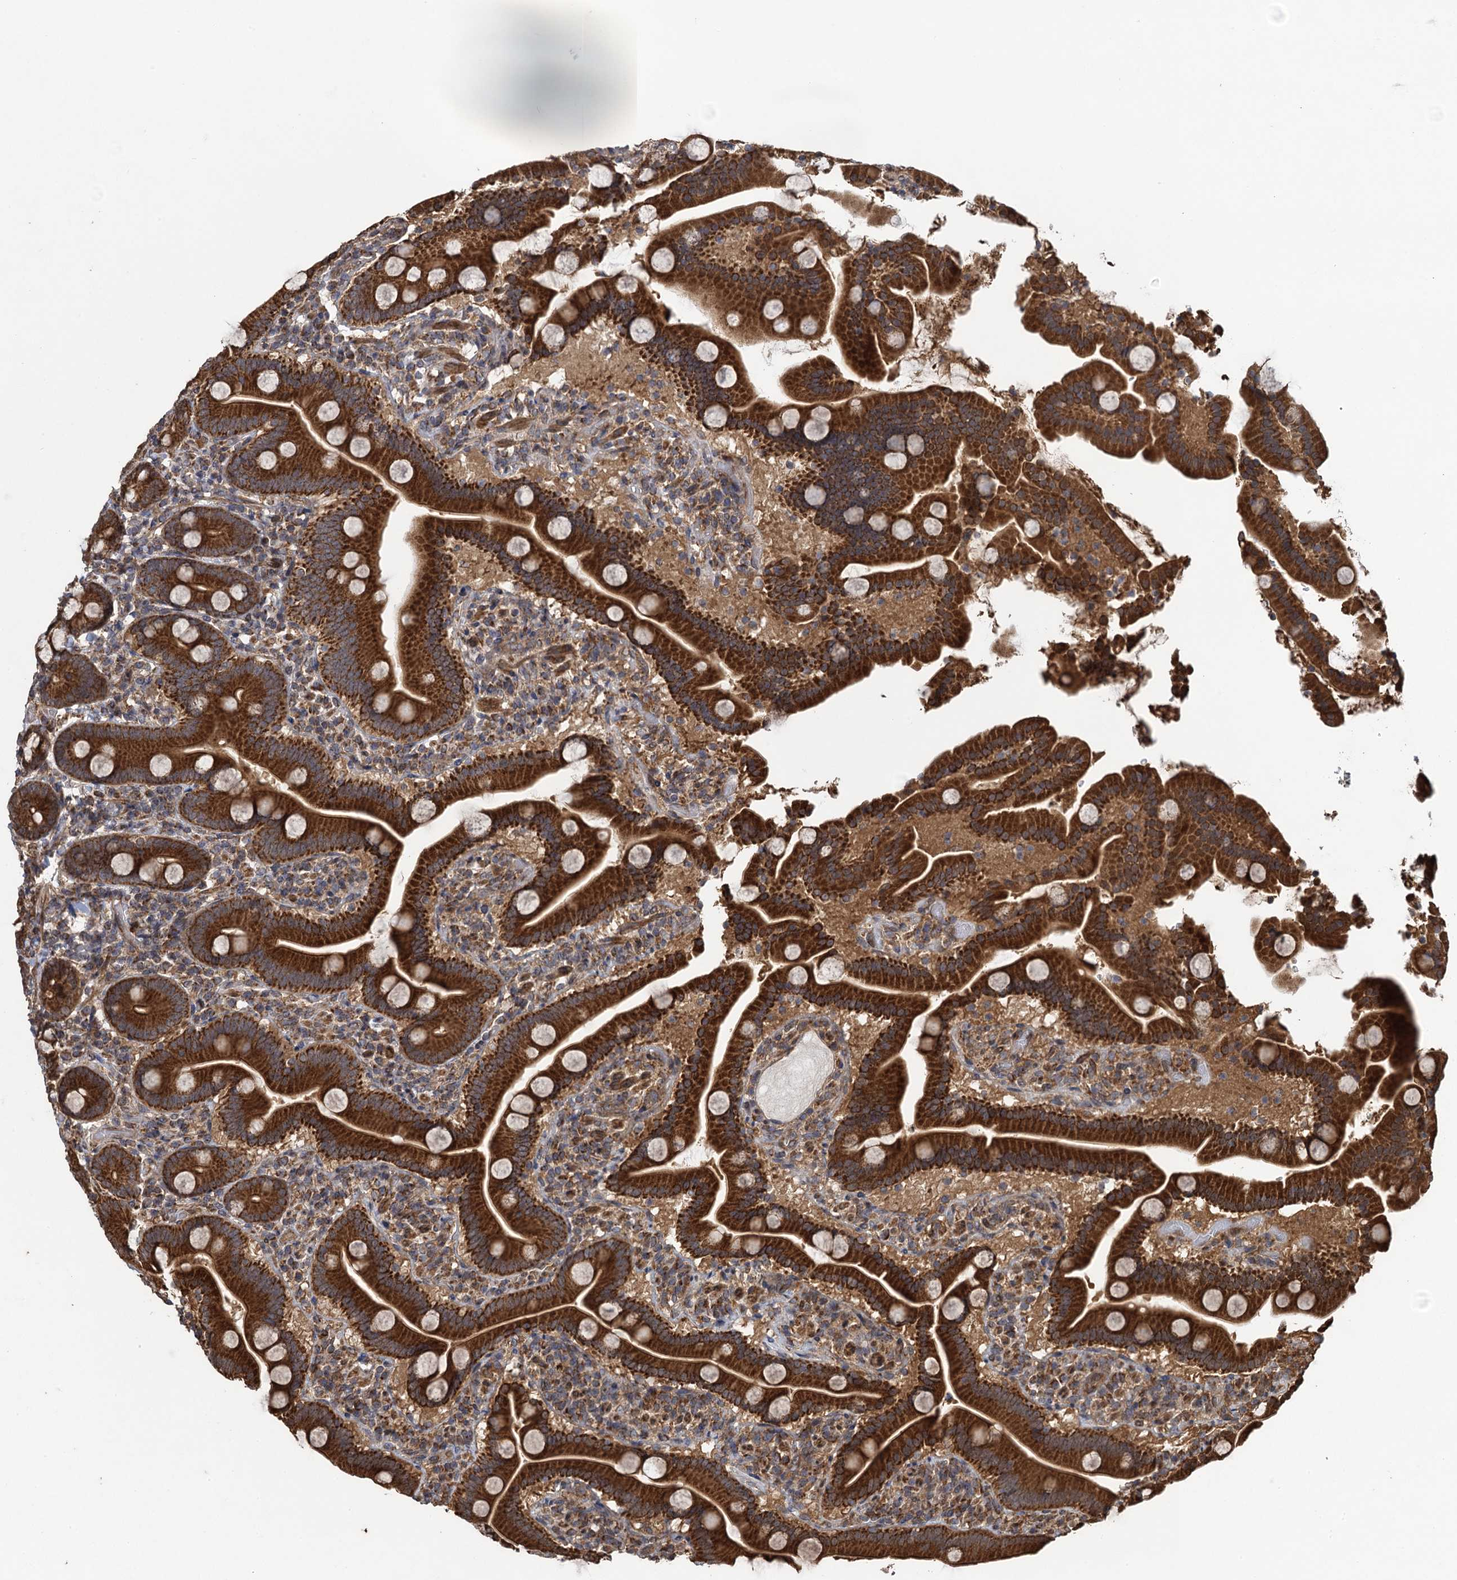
{"staining": {"intensity": "strong", "quantity": ">75%", "location": "cytoplasmic/membranous"}, "tissue": "duodenum", "cell_type": "Glandular cells", "image_type": "normal", "snomed": [{"axis": "morphology", "description": "Normal tissue, NOS"}, {"axis": "topography", "description": "Duodenum"}], "caption": "Duodenum stained for a protein shows strong cytoplasmic/membranous positivity in glandular cells. (DAB IHC with brightfield microscopy, high magnification).", "gene": "HAUS1", "patient": {"sex": "male", "age": 55}}